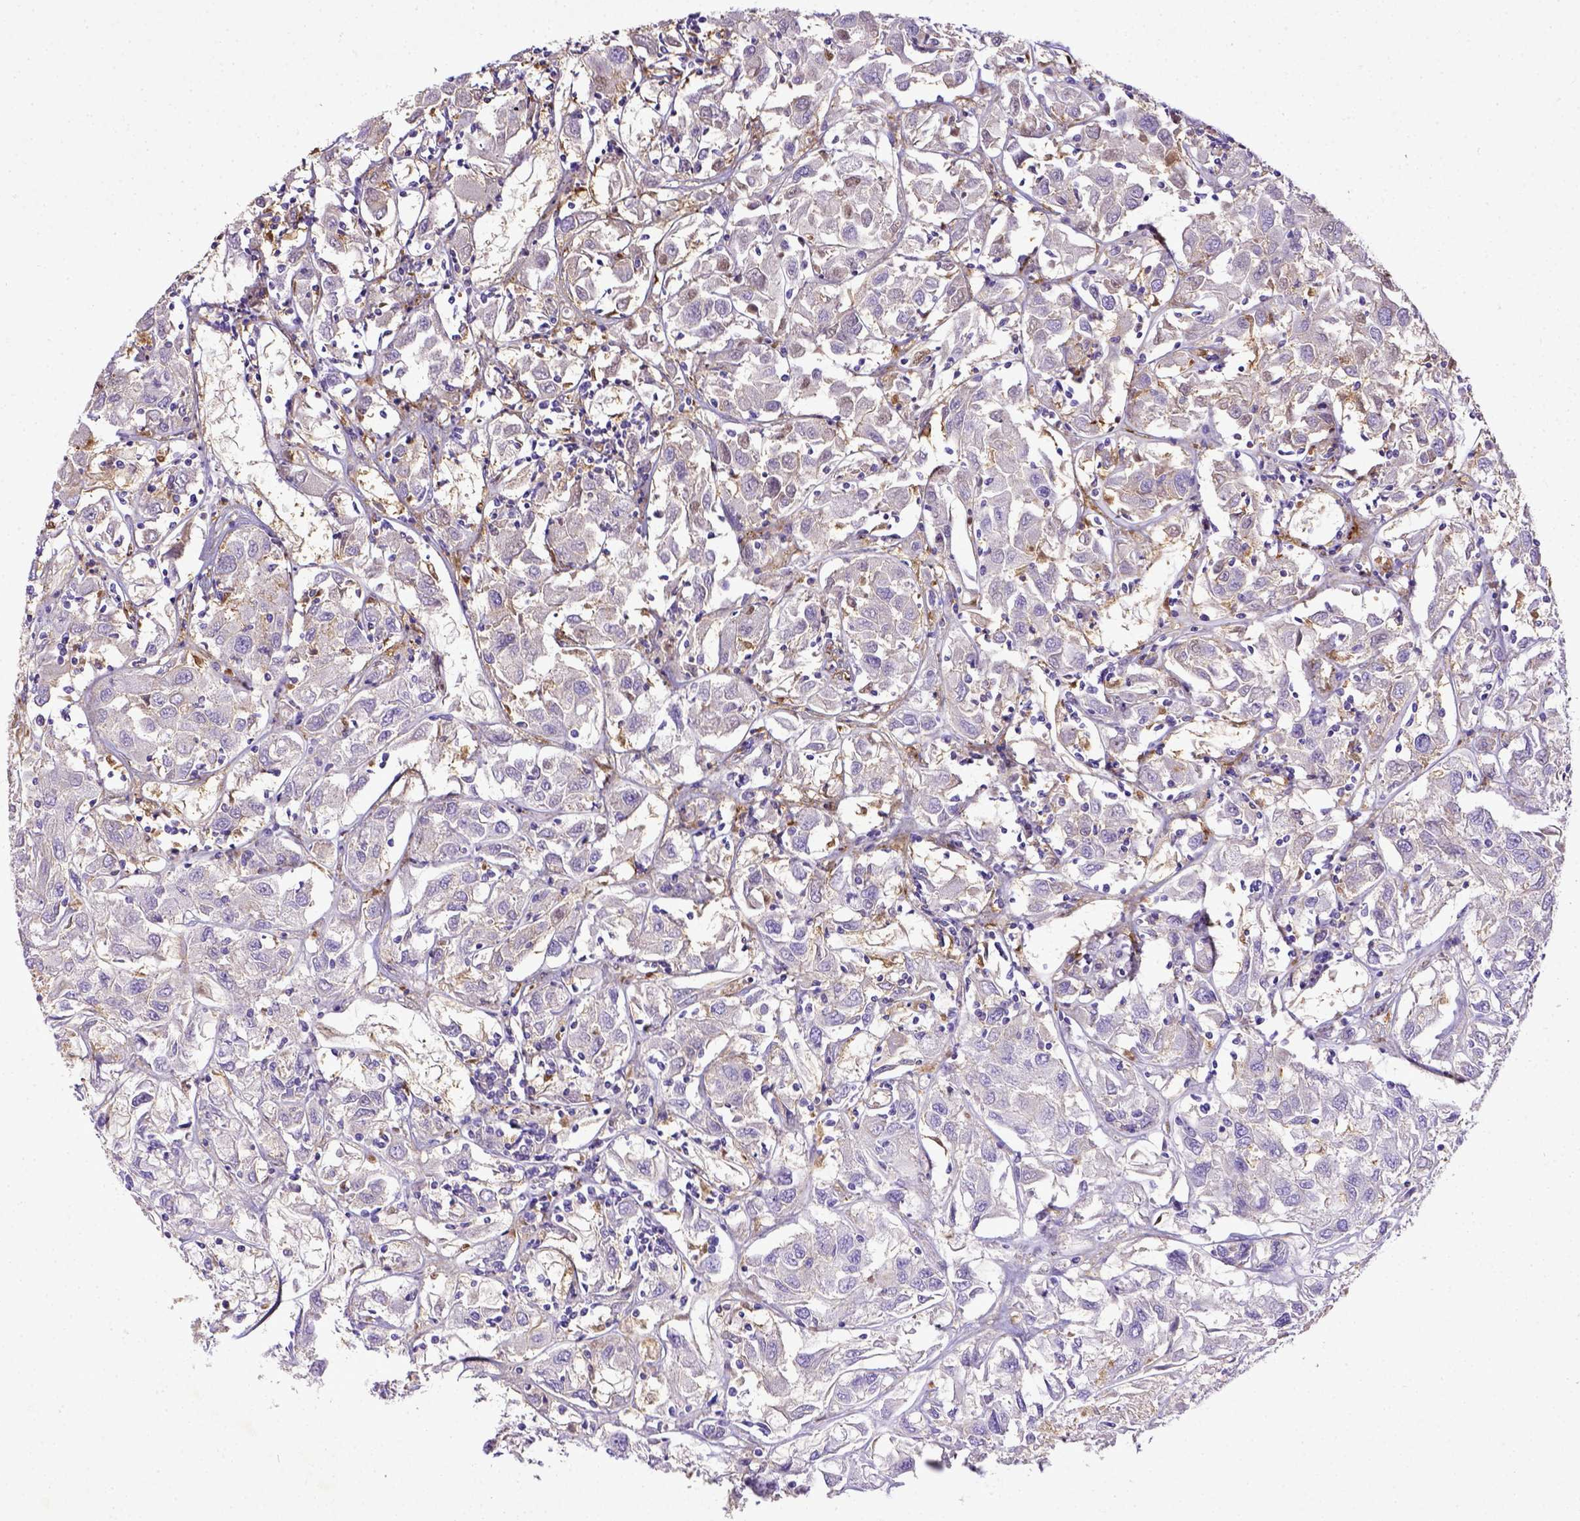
{"staining": {"intensity": "negative", "quantity": "none", "location": "none"}, "tissue": "renal cancer", "cell_type": "Tumor cells", "image_type": "cancer", "snomed": [{"axis": "morphology", "description": "Adenocarcinoma, NOS"}, {"axis": "topography", "description": "Kidney"}], "caption": "This is a histopathology image of IHC staining of renal cancer (adenocarcinoma), which shows no expression in tumor cells.", "gene": "CD40", "patient": {"sex": "female", "age": 76}}